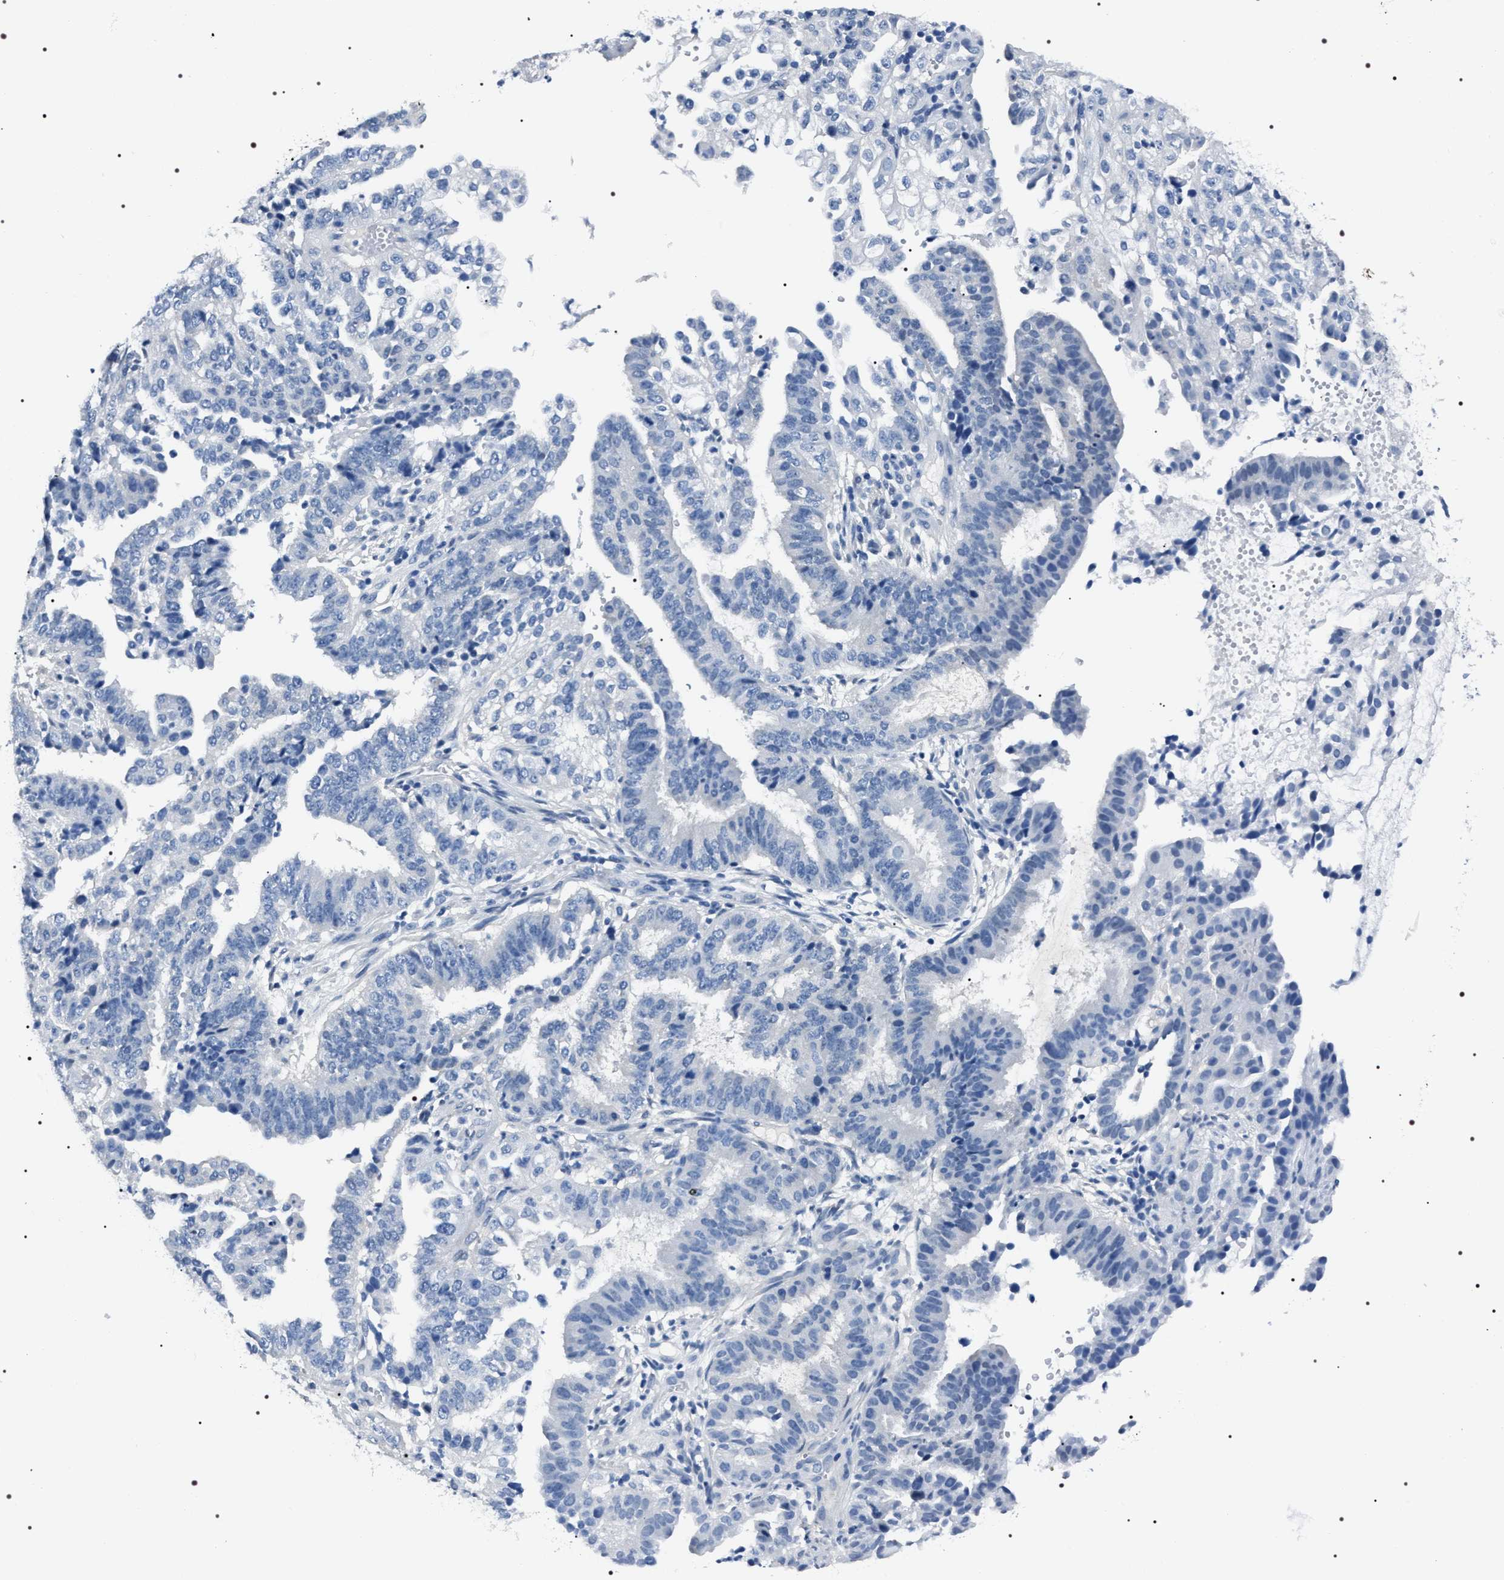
{"staining": {"intensity": "negative", "quantity": "none", "location": "none"}, "tissue": "endometrial cancer", "cell_type": "Tumor cells", "image_type": "cancer", "snomed": [{"axis": "morphology", "description": "Adenocarcinoma, NOS"}, {"axis": "topography", "description": "Endometrium"}], "caption": "DAB immunohistochemical staining of human endometrial cancer exhibits no significant staining in tumor cells.", "gene": "ADH4", "patient": {"sex": "female", "age": 51}}